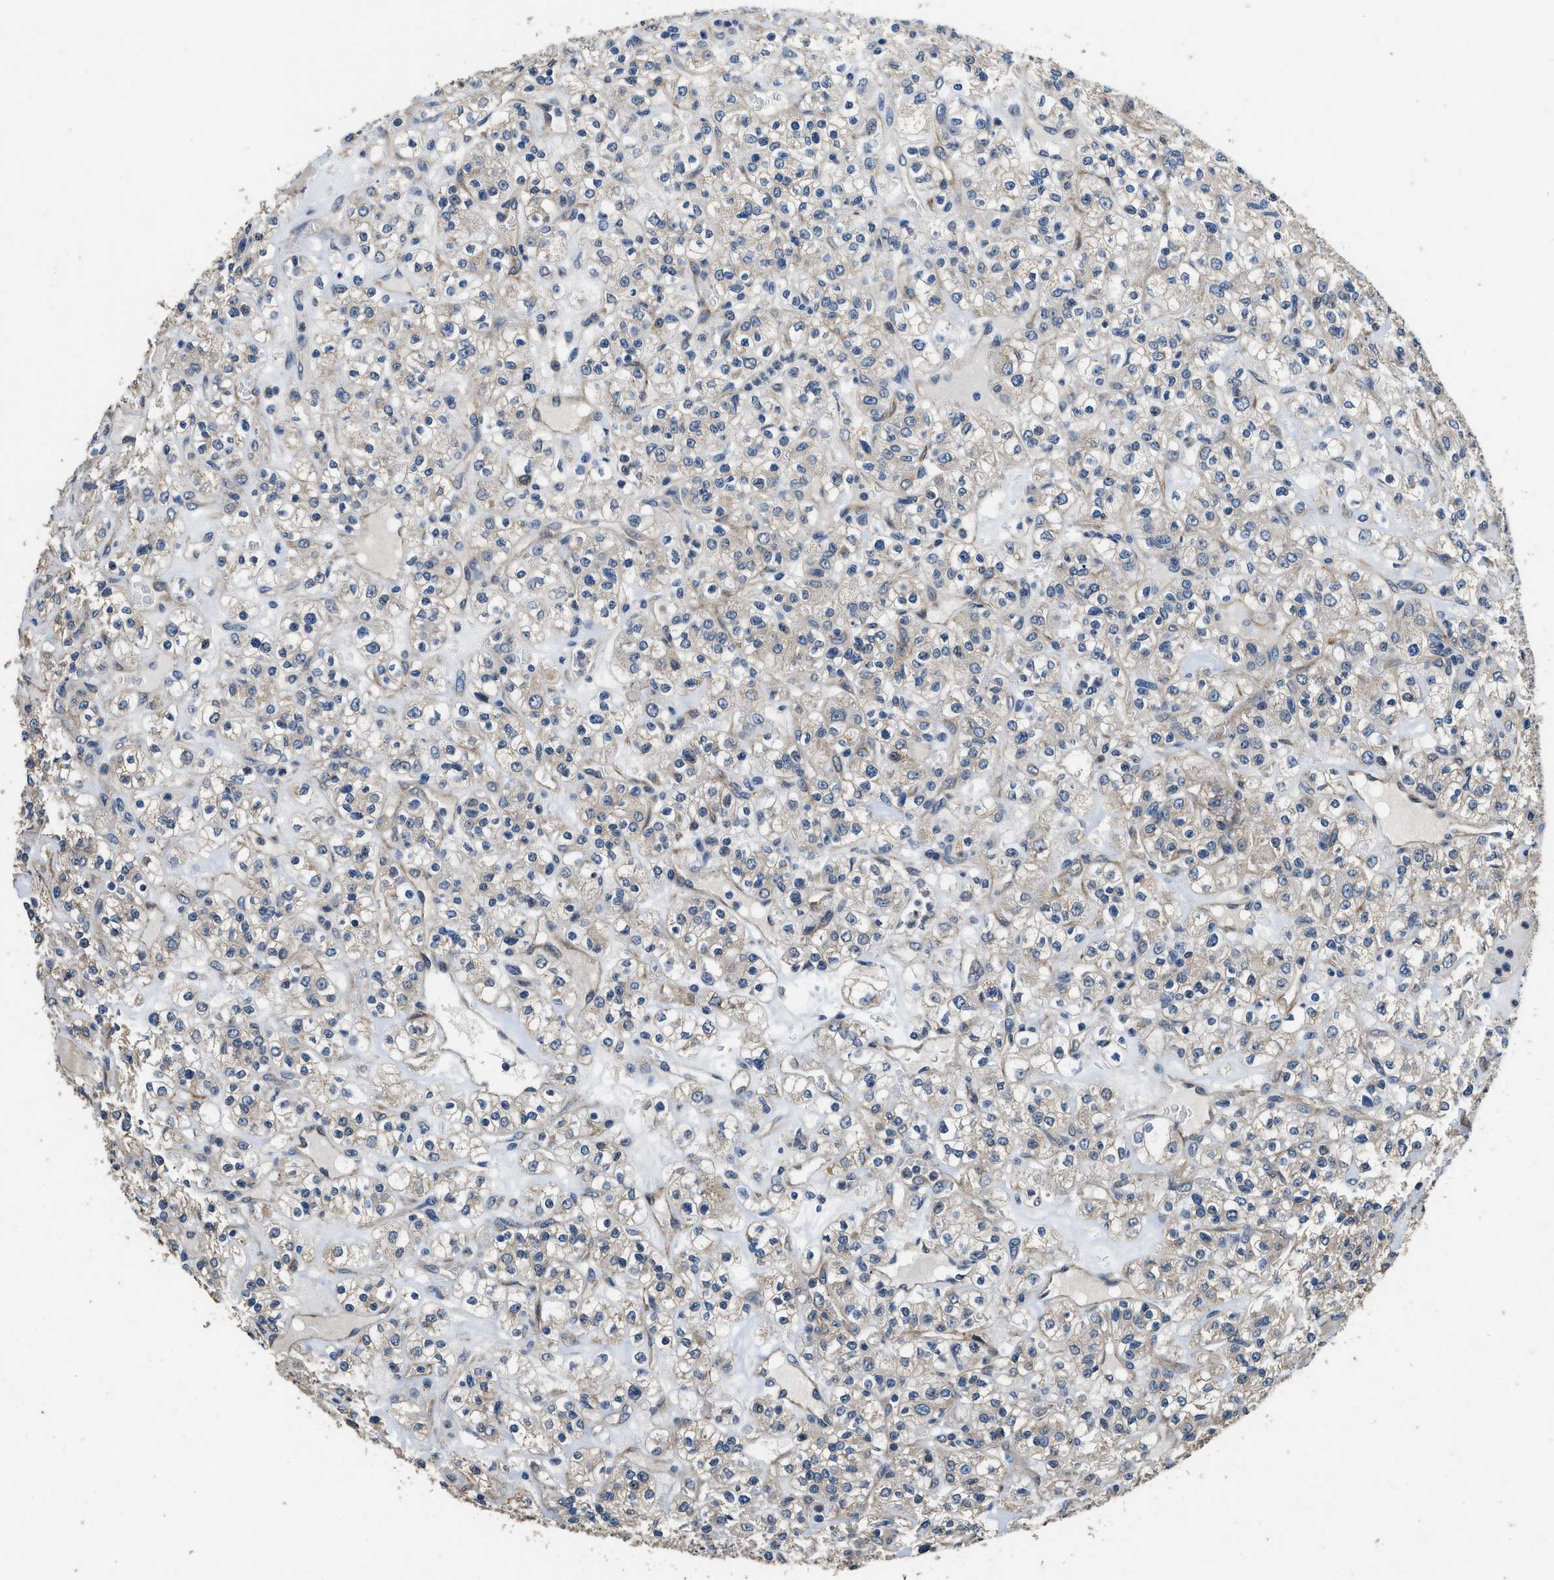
{"staining": {"intensity": "weak", "quantity": "<25%", "location": "cytoplasmic/membranous"}, "tissue": "renal cancer", "cell_type": "Tumor cells", "image_type": "cancer", "snomed": [{"axis": "morphology", "description": "Normal tissue, NOS"}, {"axis": "morphology", "description": "Adenocarcinoma, NOS"}, {"axis": "topography", "description": "Kidney"}], "caption": "Immunohistochemistry image of human renal cancer stained for a protein (brown), which reveals no expression in tumor cells. Nuclei are stained in blue.", "gene": "SSH2", "patient": {"sex": "female", "age": 72}}